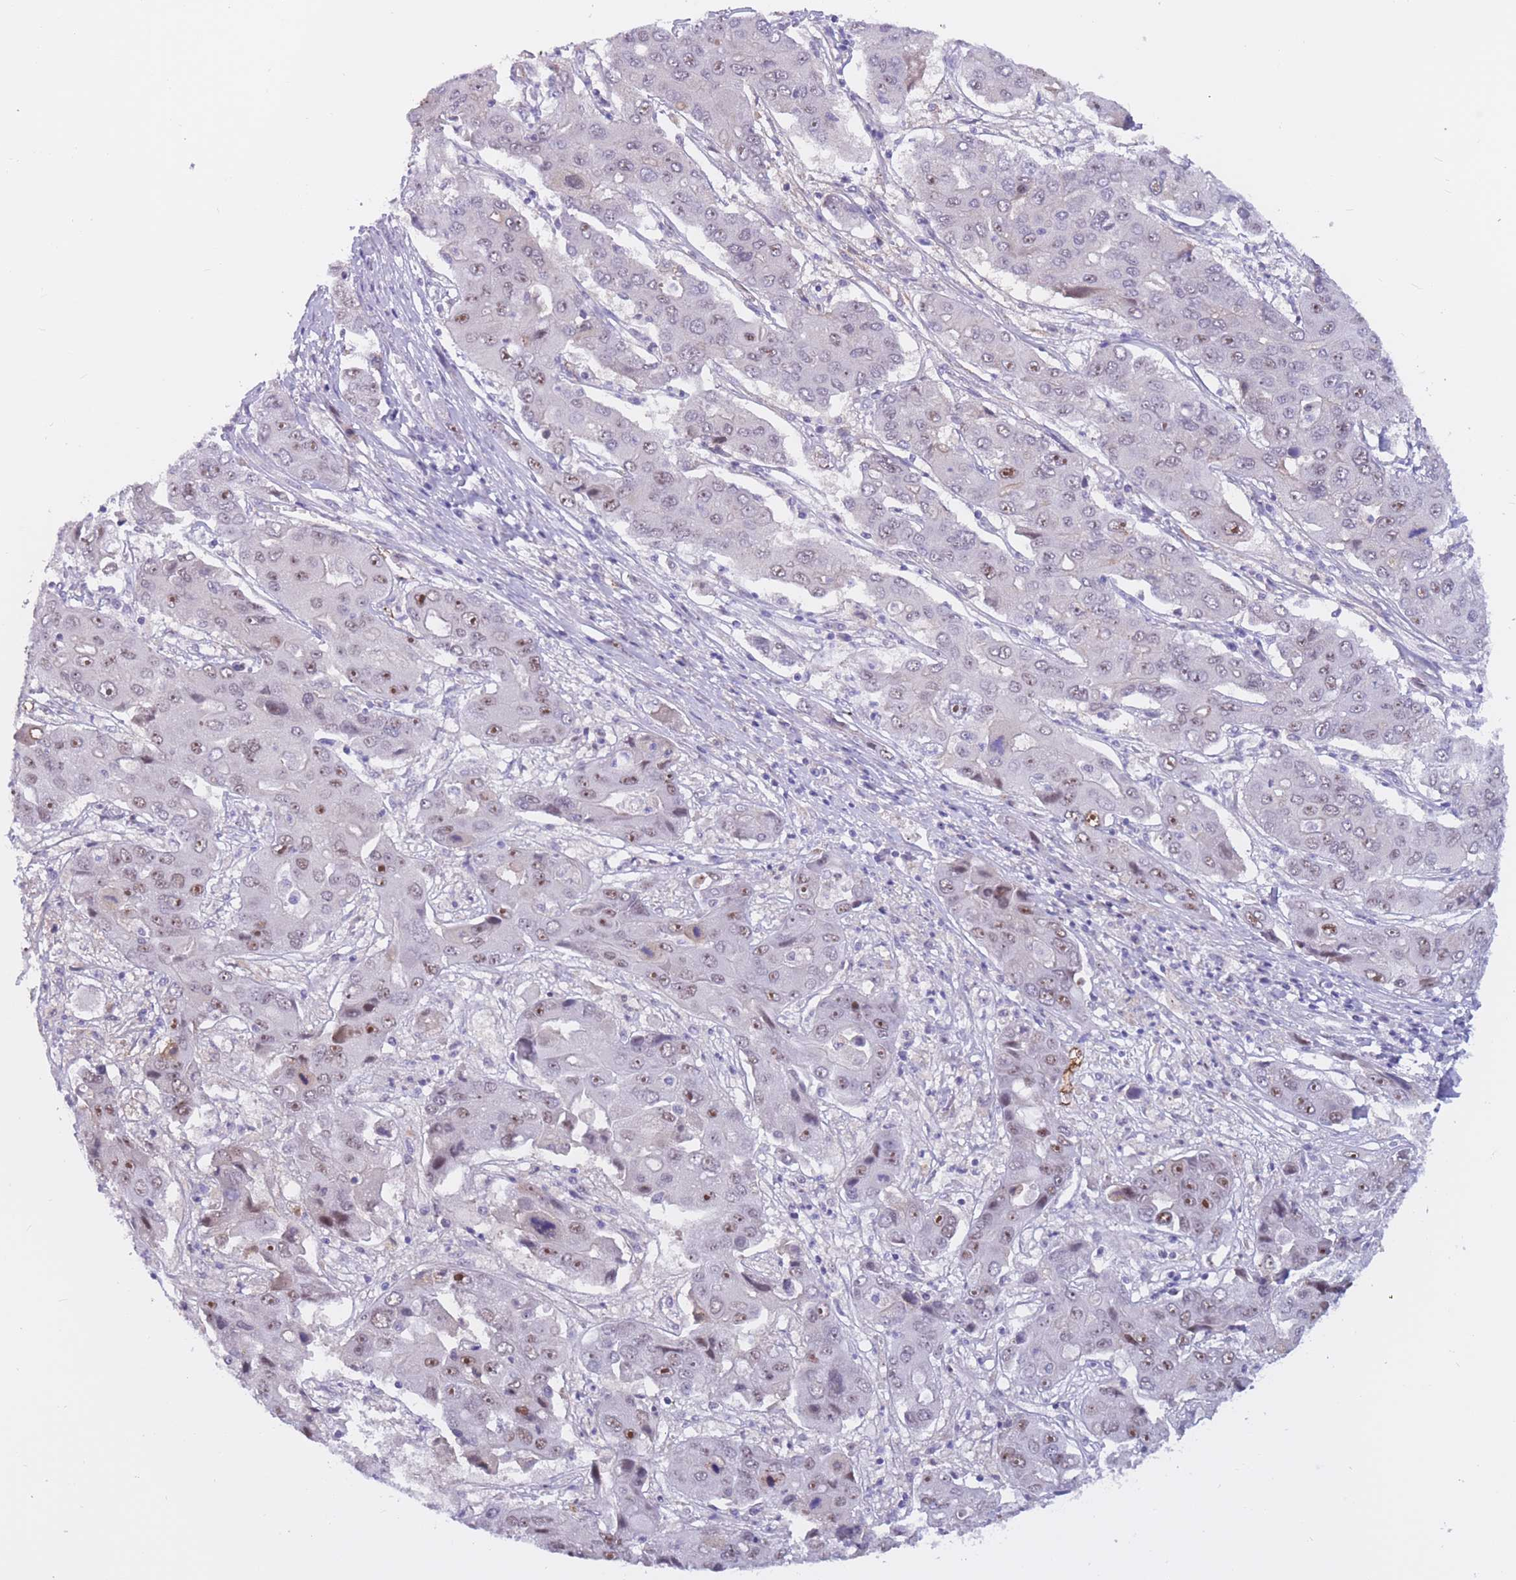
{"staining": {"intensity": "moderate", "quantity": "25%-75%", "location": "nuclear"}, "tissue": "liver cancer", "cell_type": "Tumor cells", "image_type": "cancer", "snomed": [{"axis": "morphology", "description": "Cholangiocarcinoma"}, {"axis": "topography", "description": "Liver"}], "caption": "Immunohistochemical staining of liver cancer displays medium levels of moderate nuclear protein positivity in about 25%-75% of tumor cells.", "gene": "BOP1", "patient": {"sex": "male", "age": 67}}